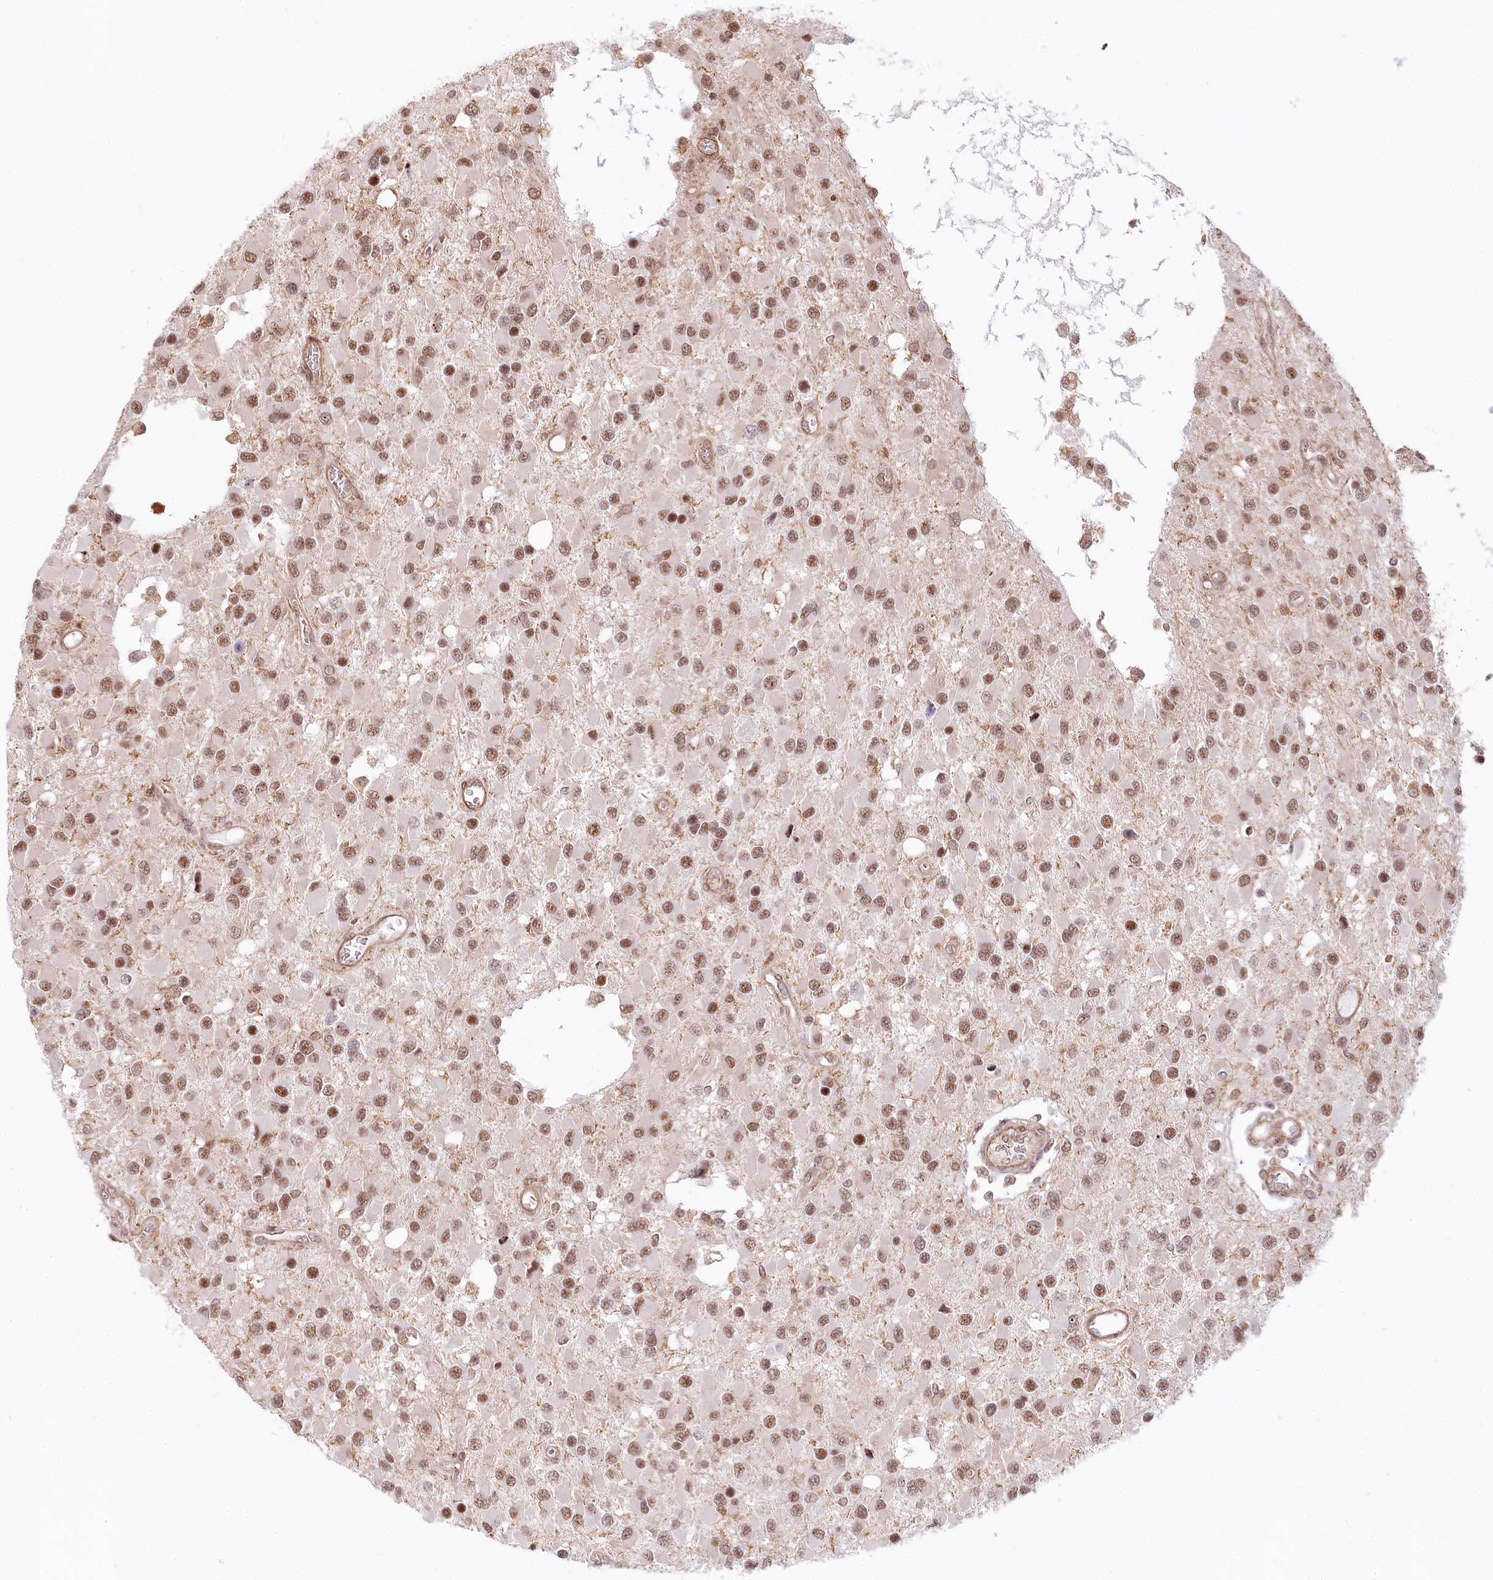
{"staining": {"intensity": "moderate", "quantity": ">75%", "location": "nuclear"}, "tissue": "glioma", "cell_type": "Tumor cells", "image_type": "cancer", "snomed": [{"axis": "morphology", "description": "Glioma, malignant, High grade"}, {"axis": "topography", "description": "Brain"}], "caption": "Glioma stained with a brown dye shows moderate nuclear positive positivity in approximately >75% of tumor cells.", "gene": "TUBGCP2", "patient": {"sex": "male", "age": 53}}